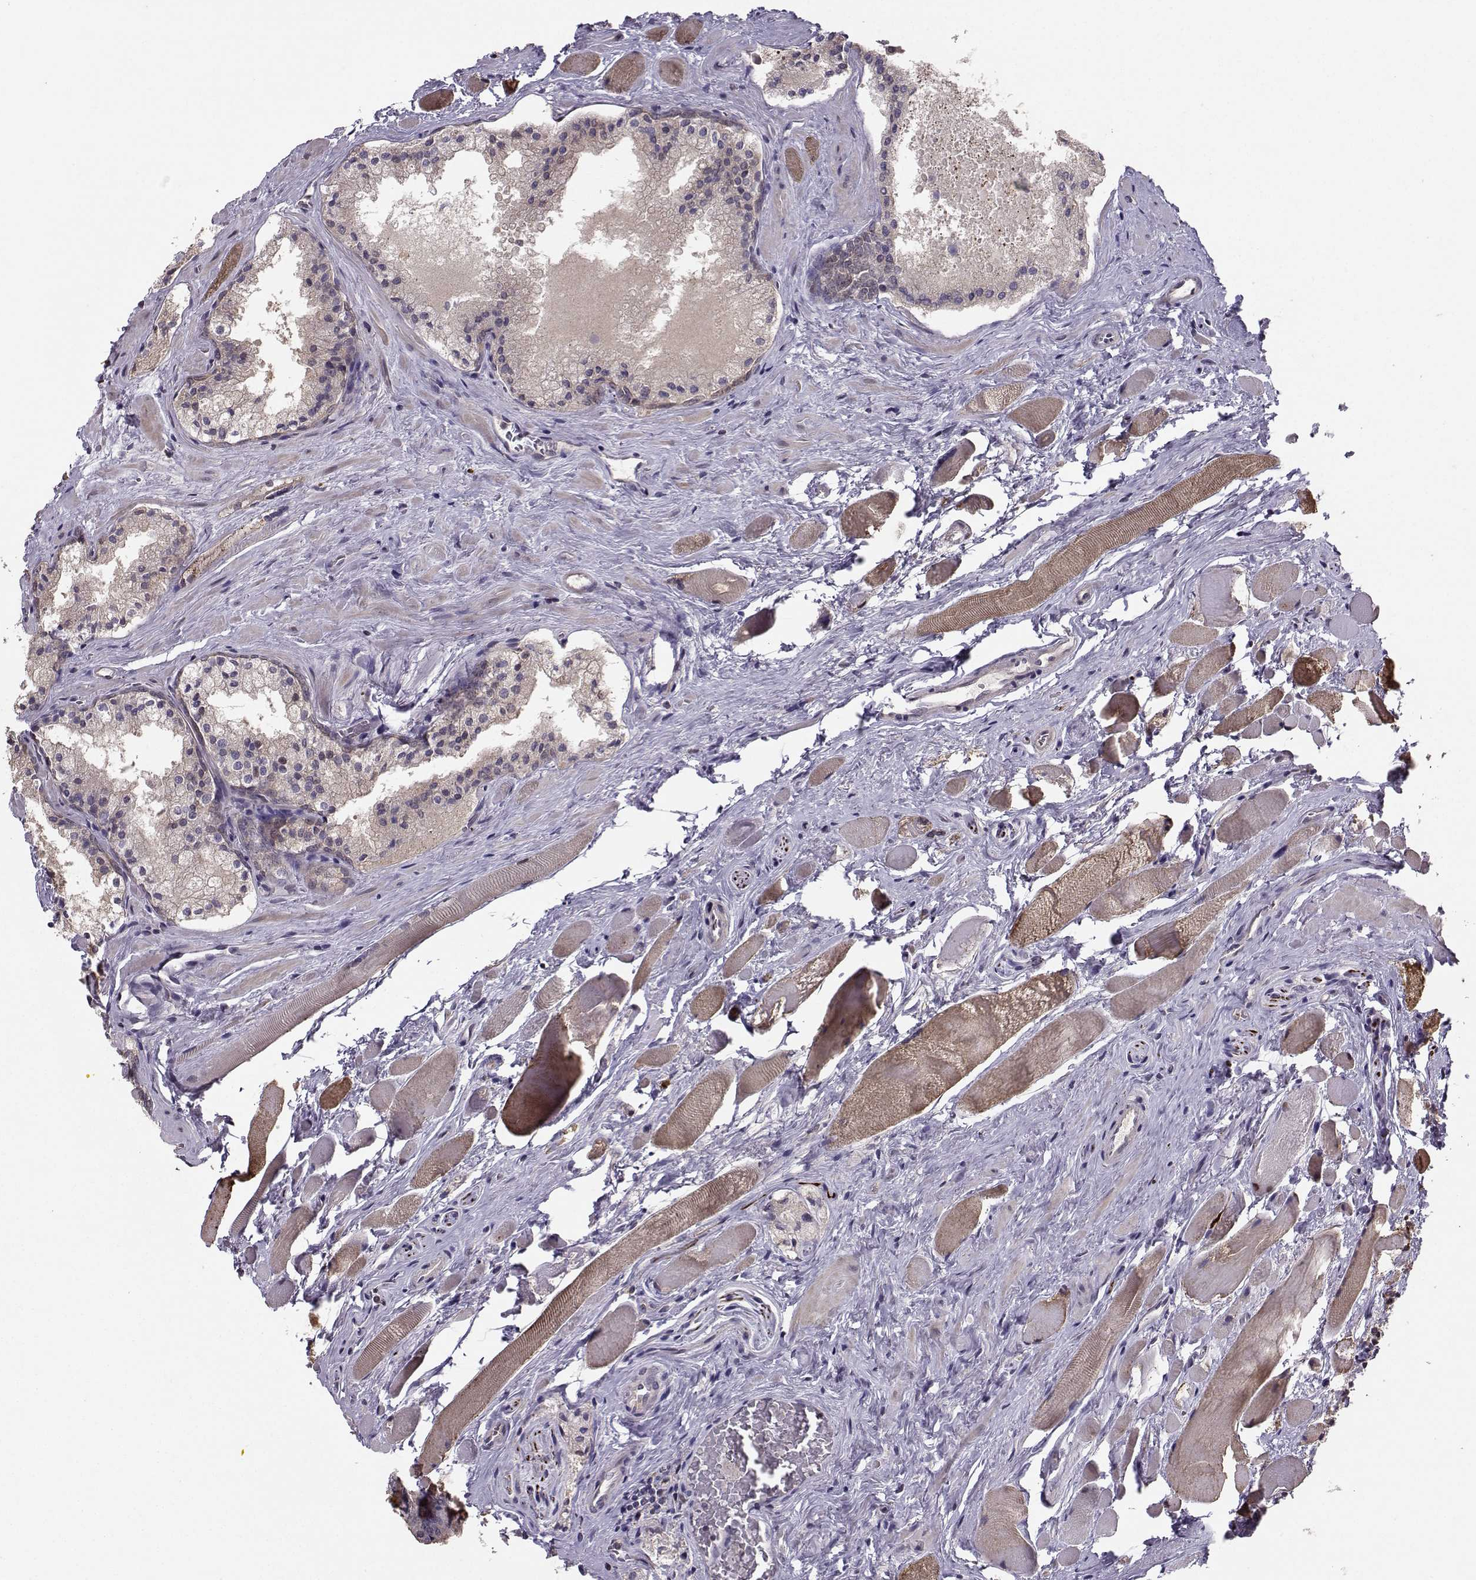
{"staining": {"intensity": "negative", "quantity": "none", "location": "none"}, "tissue": "prostate cancer", "cell_type": "Tumor cells", "image_type": "cancer", "snomed": [{"axis": "morphology", "description": "Adenocarcinoma, NOS"}, {"axis": "morphology", "description": "Adenocarcinoma, High grade"}, {"axis": "topography", "description": "Prostate"}], "caption": "This is a histopathology image of immunohistochemistry (IHC) staining of high-grade adenocarcinoma (prostate), which shows no staining in tumor cells.", "gene": "PKP2", "patient": {"sex": "male", "age": 62}}